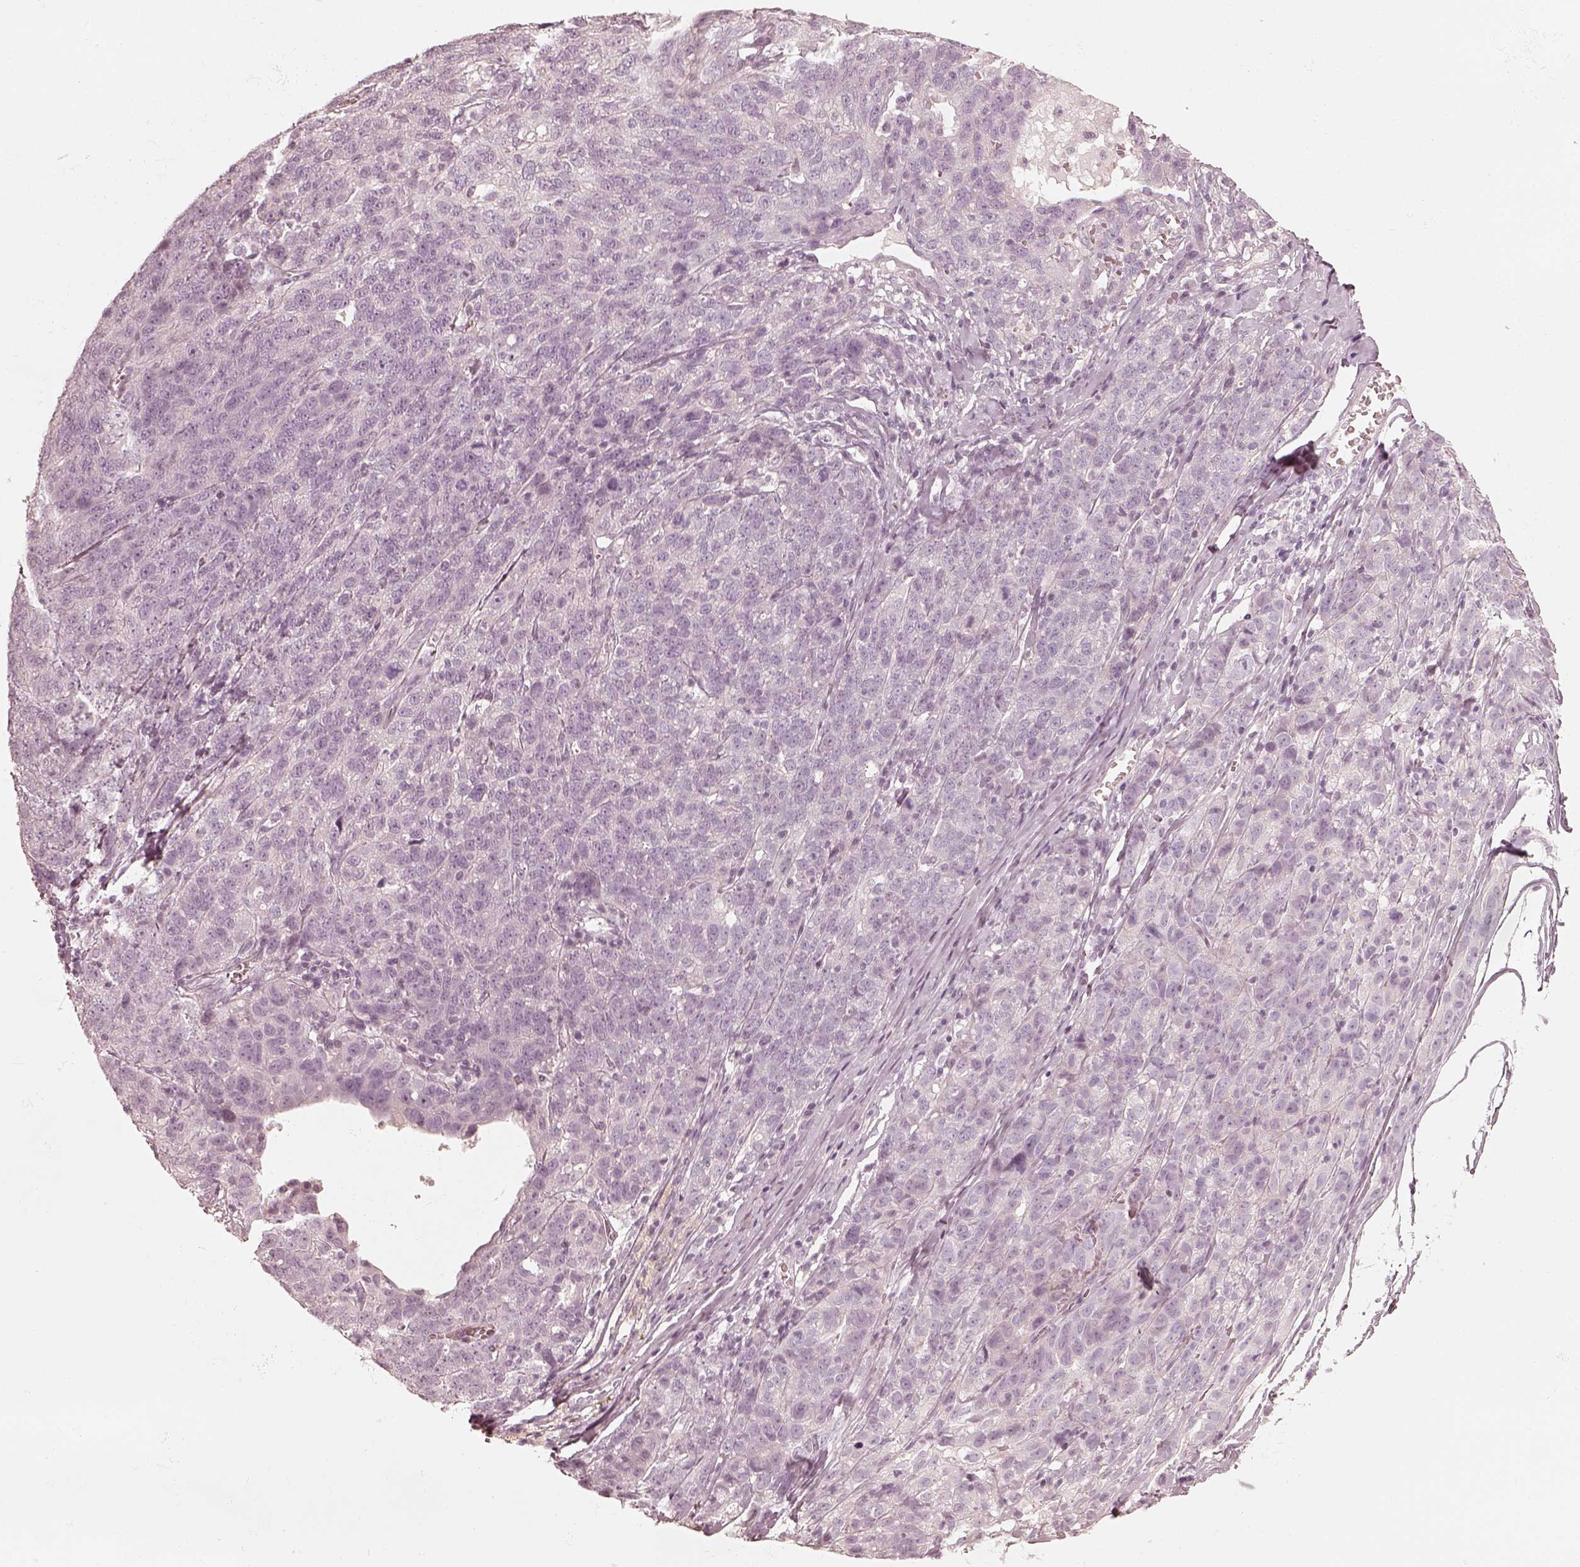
{"staining": {"intensity": "negative", "quantity": "none", "location": "none"}, "tissue": "ovarian cancer", "cell_type": "Tumor cells", "image_type": "cancer", "snomed": [{"axis": "morphology", "description": "Cystadenocarcinoma, serous, NOS"}, {"axis": "topography", "description": "Ovary"}], "caption": "Tumor cells show no significant expression in ovarian cancer (serous cystadenocarcinoma).", "gene": "SPATA24", "patient": {"sex": "female", "age": 71}}